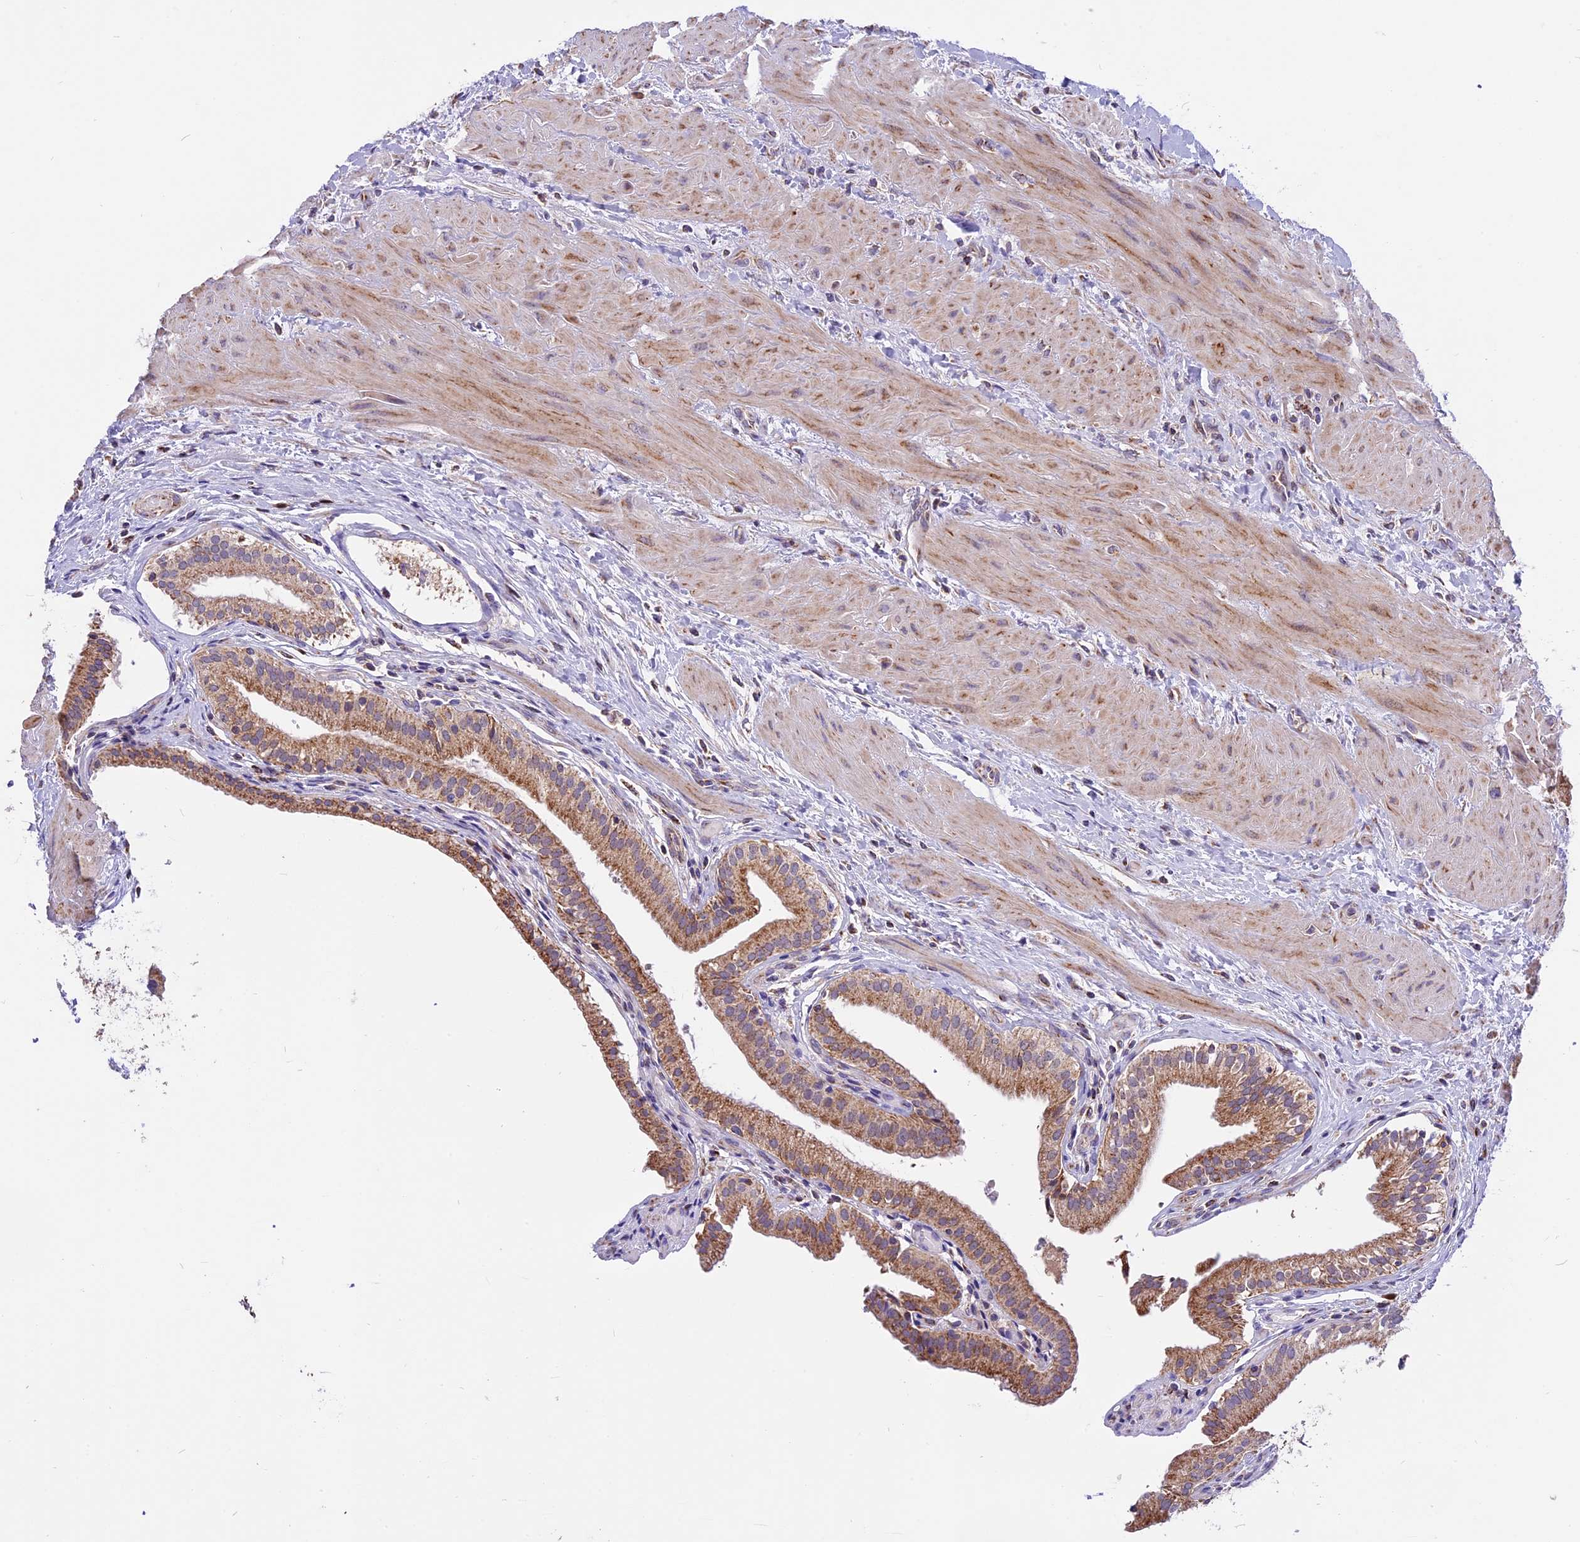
{"staining": {"intensity": "strong", "quantity": ">75%", "location": "cytoplasmic/membranous"}, "tissue": "gallbladder", "cell_type": "Glandular cells", "image_type": "normal", "snomed": [{"axis": "morphology", "description": "Normal tissue, NOS"}, {"axis": "topography", "description": "Gallbladder"}], "caption": "Protein expression analysis of unremarkable gallbladder shows strong cytoplasmic/membranous staining in approximately >75% of glandular cells.", "gene": "COX17", "patient": {"sex": "male", "age": 24}}